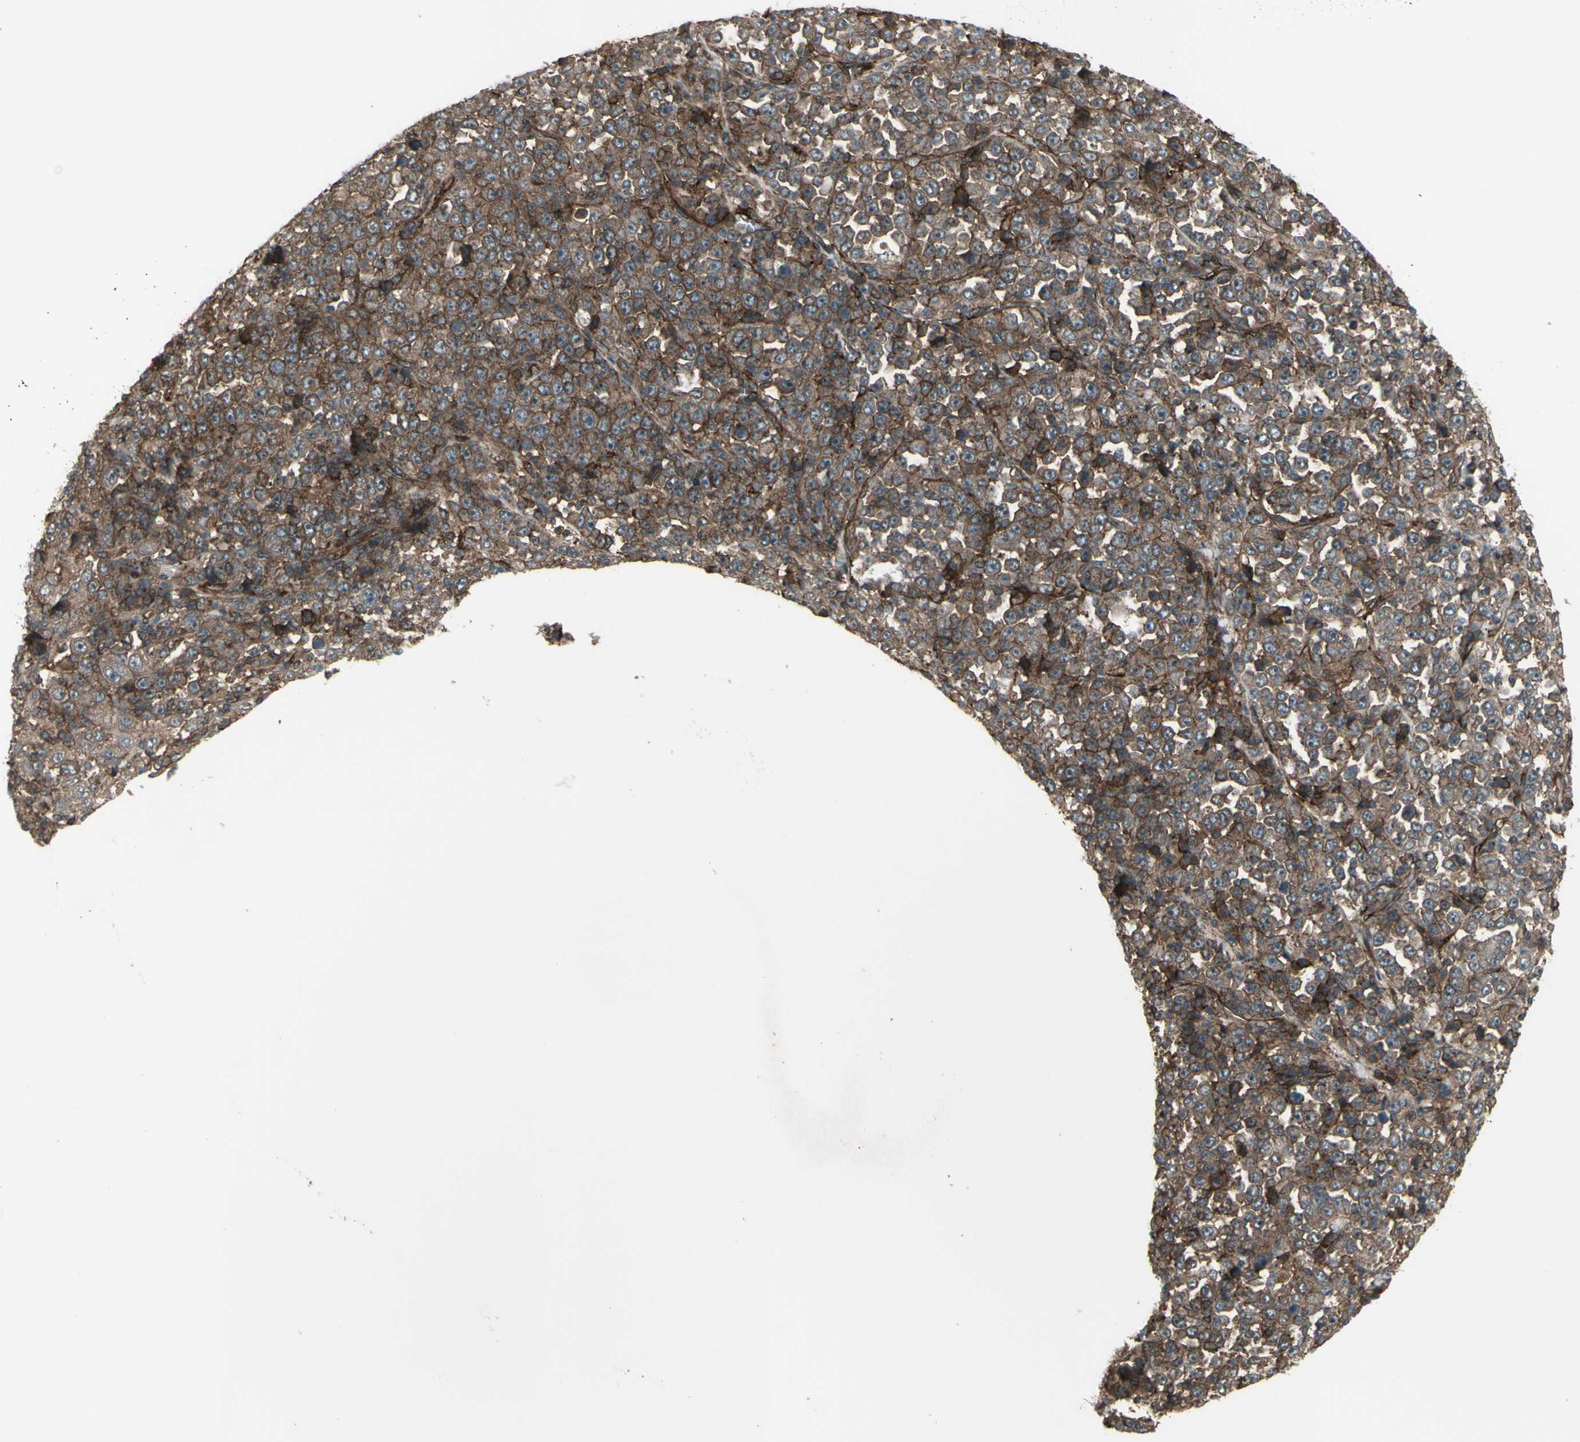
{"staining": {"intensity": "moderate", "quantity": ">75%", "location": "cytoplasmic/membranous"}, "tissue": "stomach cancer", "cell_type": "Tumor cells", "image_type": "cancer", "snomed": [{"axis": "morphology", "description": "Normal tissue, NOS"}, {"axis": "morphology", "description": "Adenocarcinoma, NOS"}, {"axis": "topography", "description": "Stomach, upper"}, {"axis": "topography", "description": "Stomach"}], "caption": "An IHC photomicrograph of tumor tissue is shown. Protein staining in brown highlights moderate cytoplasmic/membranous positivity in stomach cancer (adenocarcinoma) within tumor cells.", "gene": "FXYD5", "patient": {"sex": "male", "age": 59}}